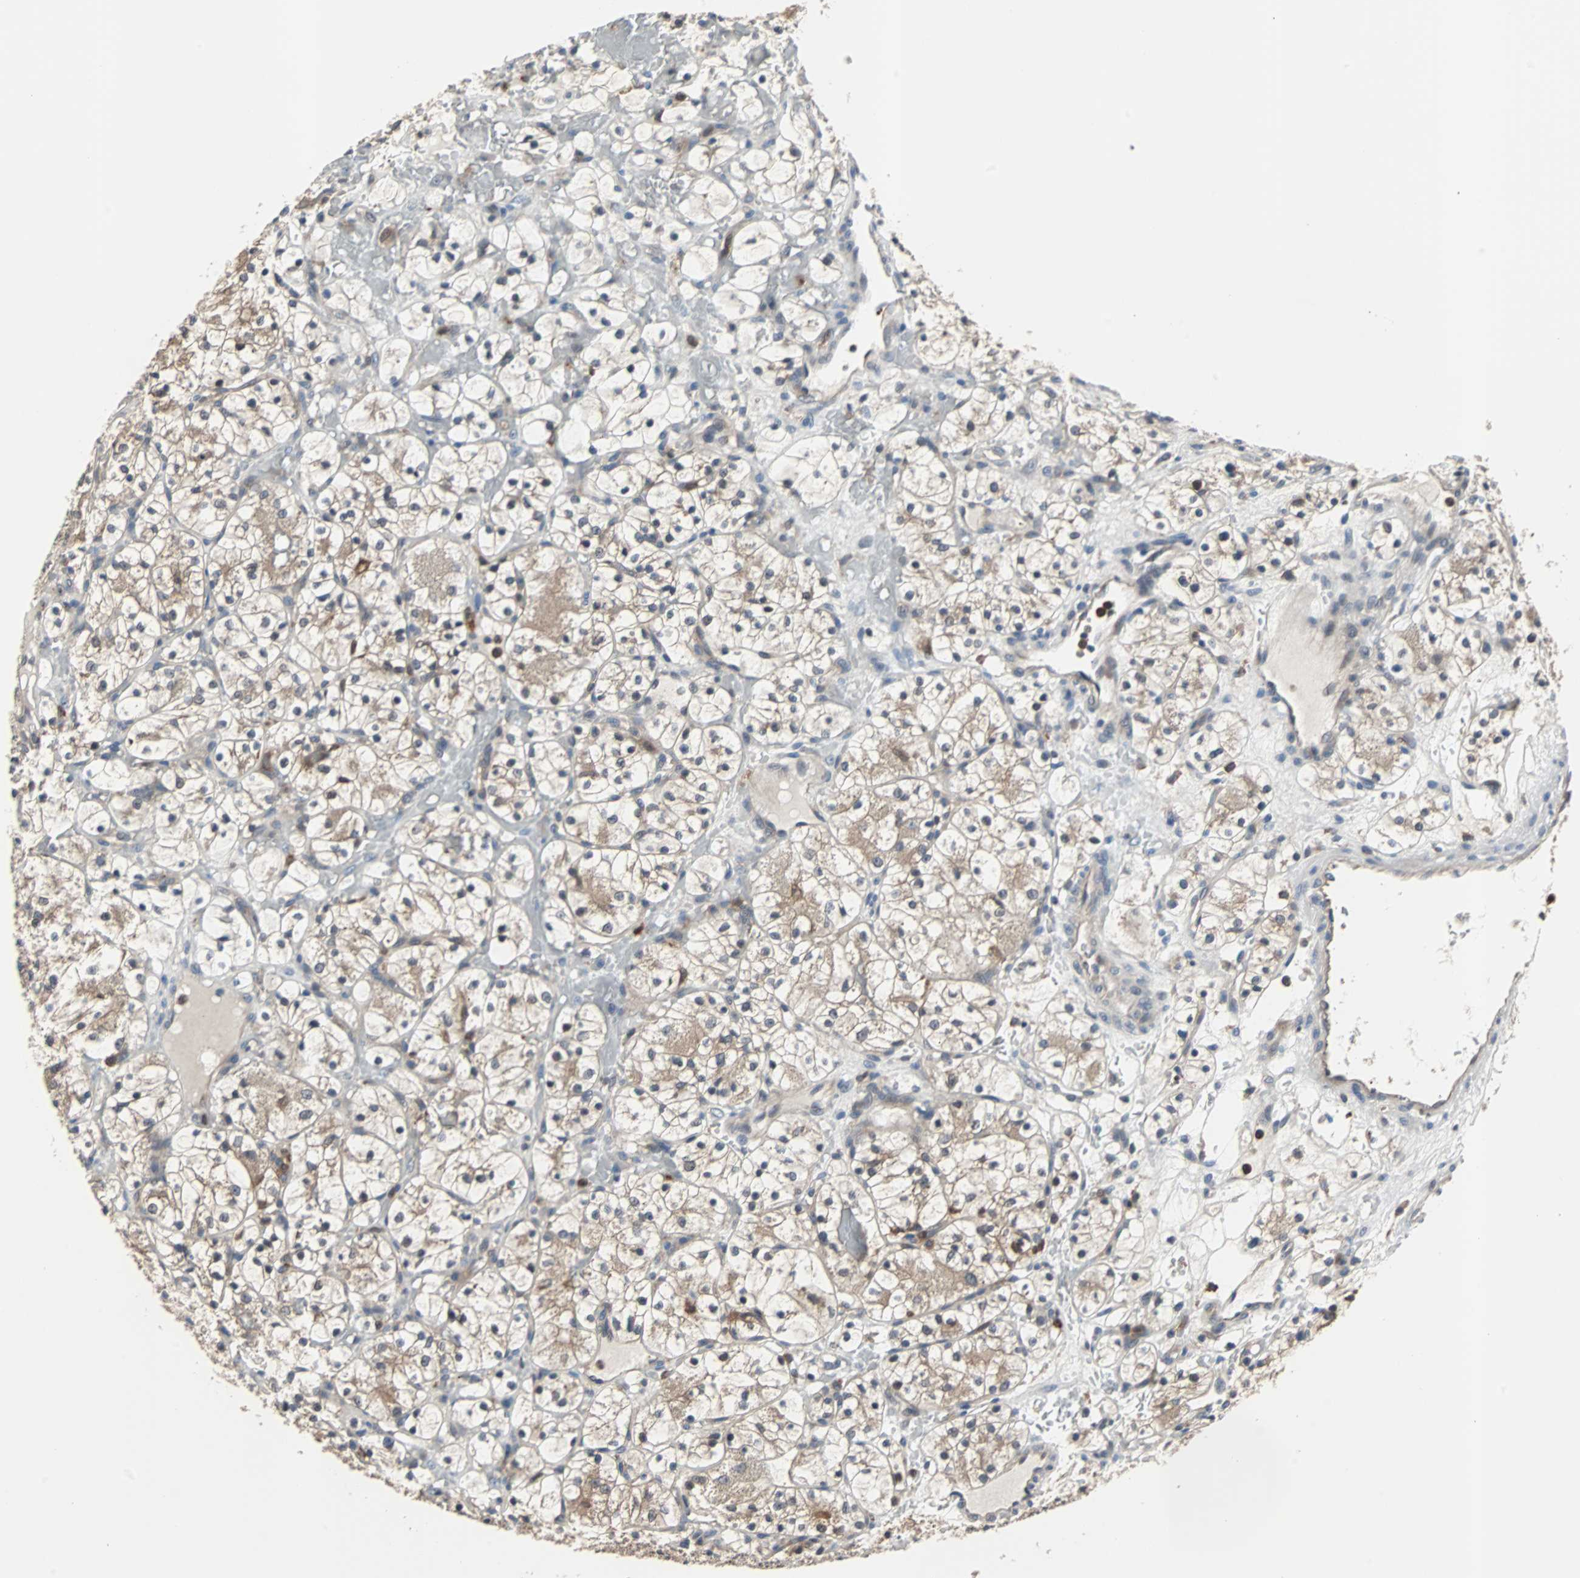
{"staining": {"intensity": "weak", "quantity": "25%-75%", "location": "cytoplasmic/membranous"}, "tissue": "renal cancer", "cell_type": "Tumor cells", "image_type": "cancer", "snomed": [{"axis": "morphology", "description": "Adenocarcinoma, NOS"}, {"axis": "topography", "description": "Kidney"}], "caption": "This is a histology image of immunohistochemistry staining of renal cancer, which shows weak expression in the cytoplasmic/membranous of tumor cells.", "gene": "PAK1", "patient": {"sex": "female", "age": 60}}